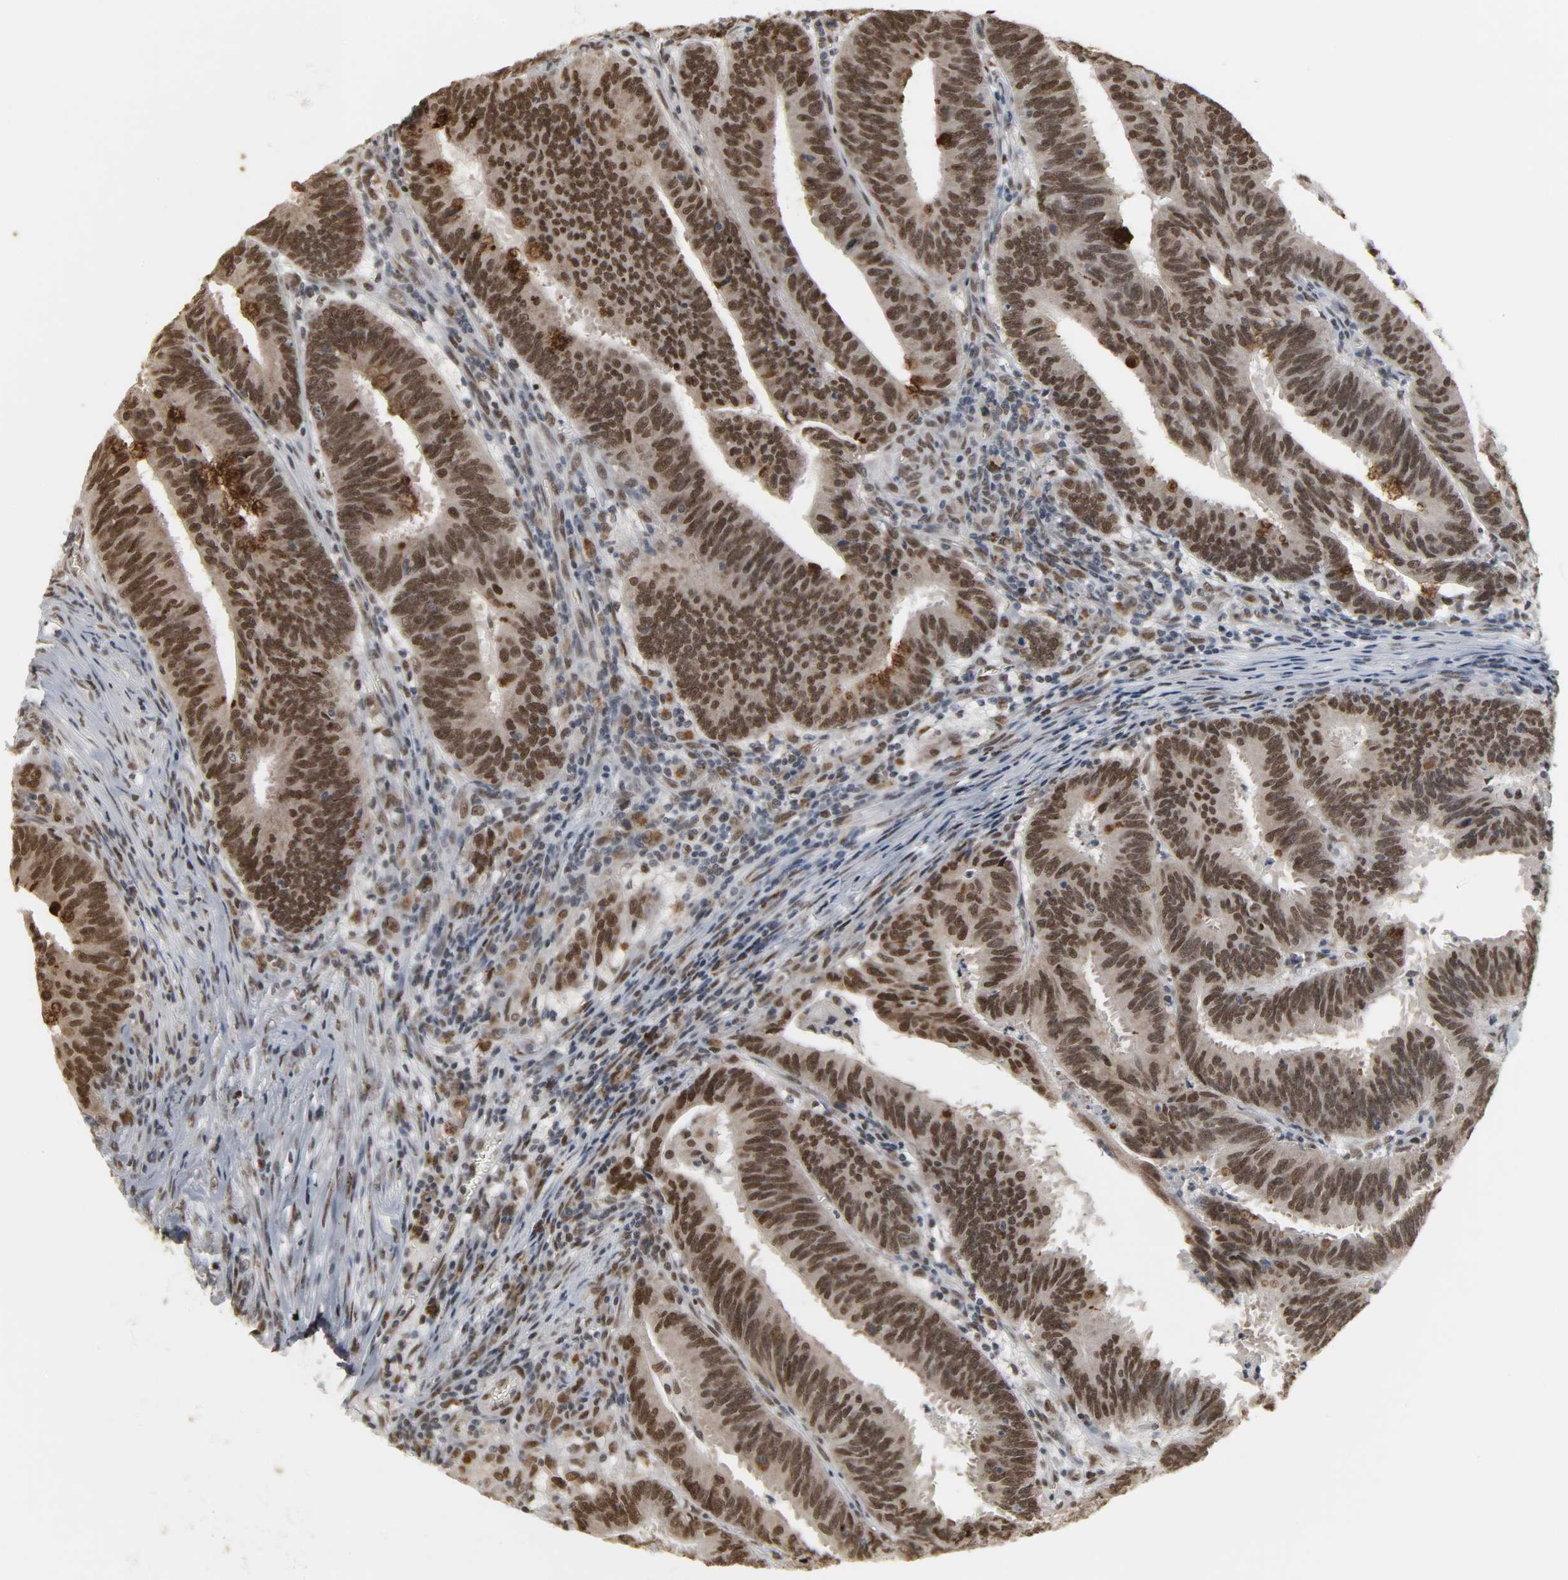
{"staining": {"intensity": "moderate", "quantity": ">75%", "location": "nuclear"}, "tissue": "colorectal cancer", "cell_type": "Tumor cells", "image_type": "cancer", "snomed": [{"axis": "morphology", "description": "Adenocarcinoma, NOS"}, {"axis": "topography", "description": "Colon"}], "caption": "A photomicrograph of colorectal adenocarcinoma stained for a protein demonstrates moderate nuclear brown staining in tumor cells.", "gene": "DAZAP1", "patient": {"sex": "male", "age": 45}}